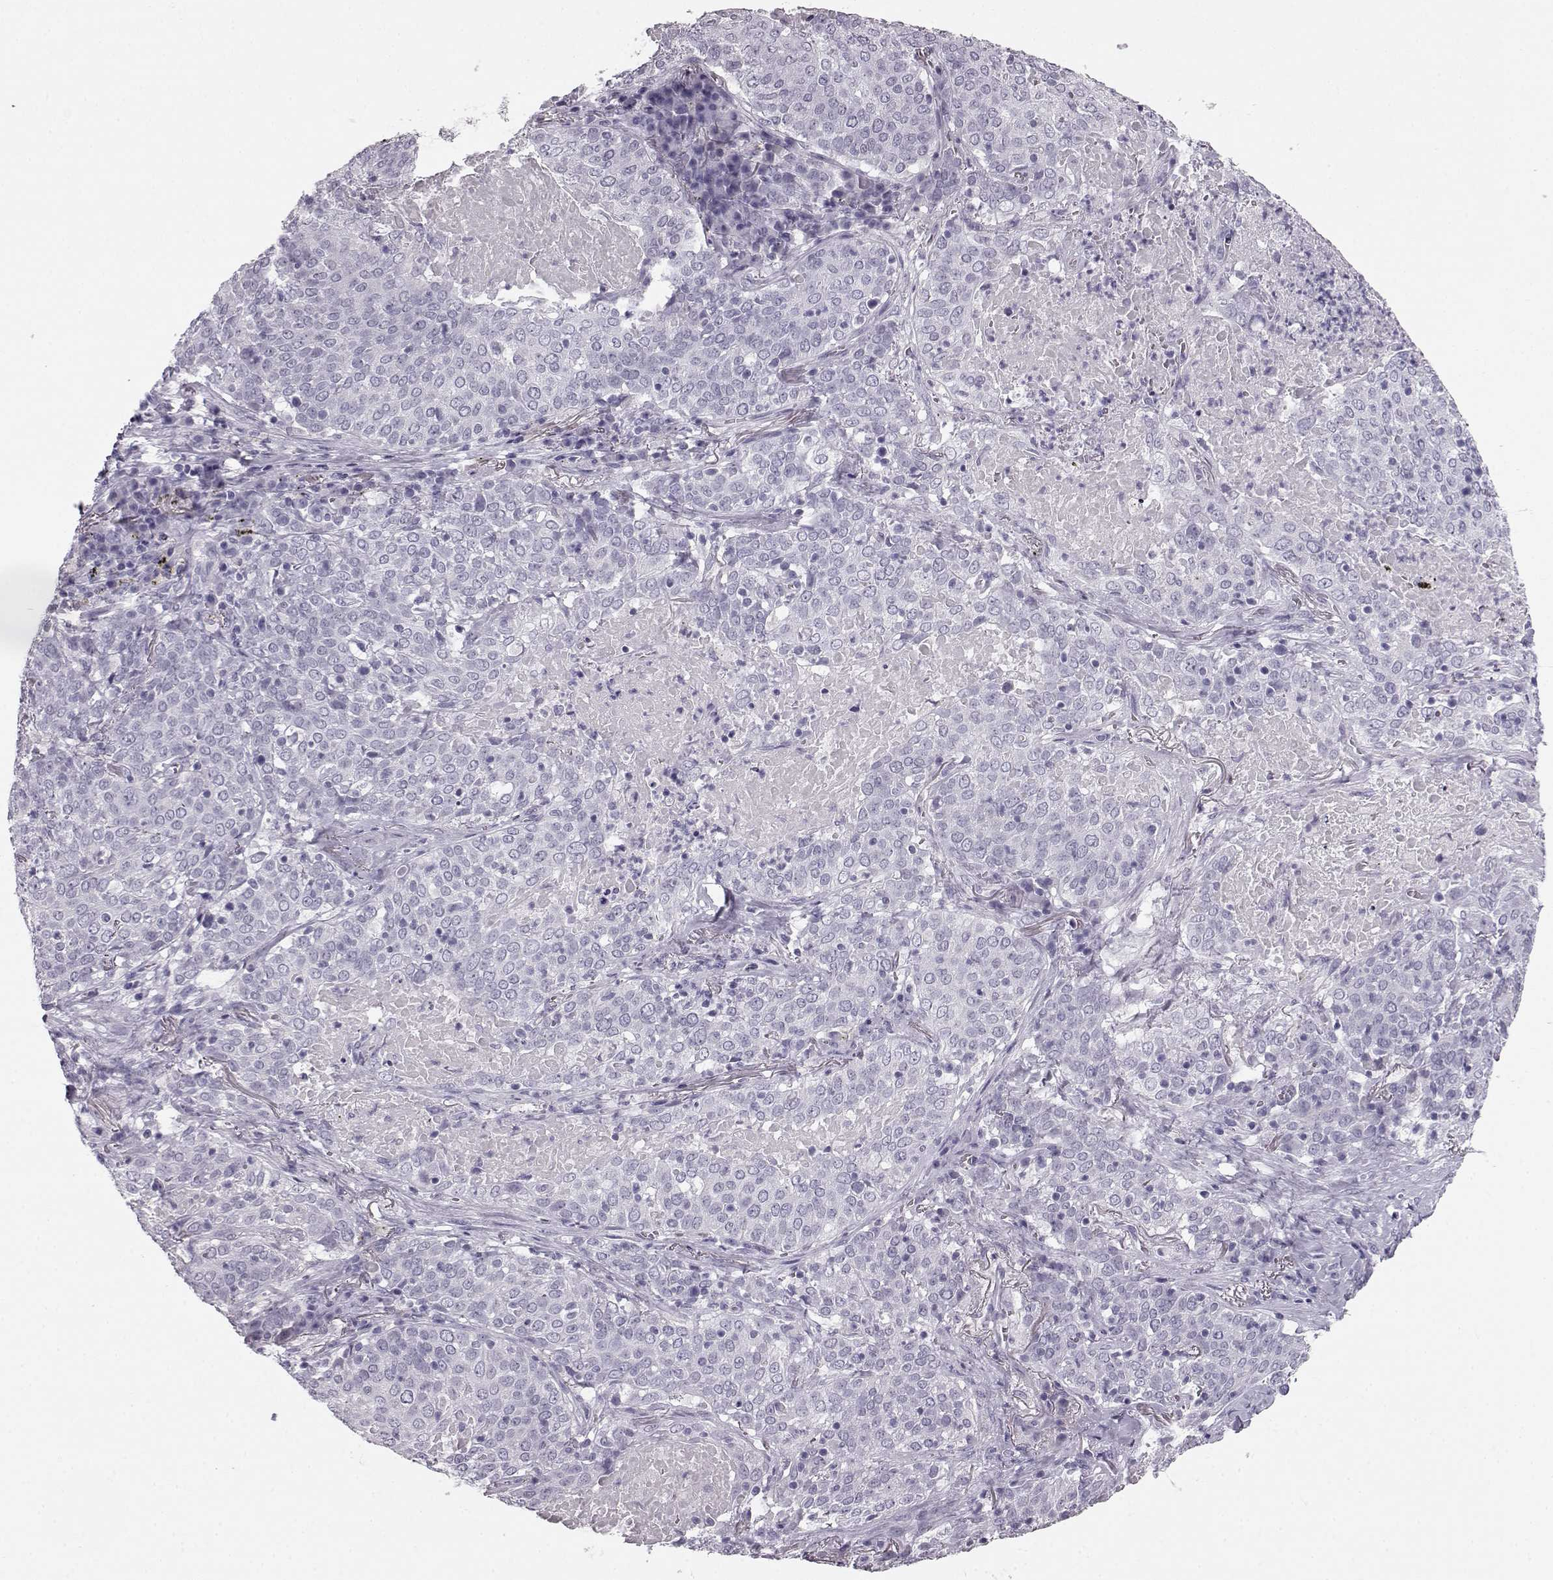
{"staining": {"intensity": "negative", "quantity": "none", "location": "none"}, "tissue": "lung cancer", "cell_type": "Tumor cells", "image_type": "cancer", "snomed": [{"axis": "morphology", "description": "Squamous cell carcinoma, NOS"}, {"axis": "topography", "description": "Lung"}], "caption": "A micrograph of lung squamous cell carcinoma stained for a protein demonstrates no brown staining in tumor cells.", "gene": "BFSP2", "patient": {"sex": "male", "age": 82}}